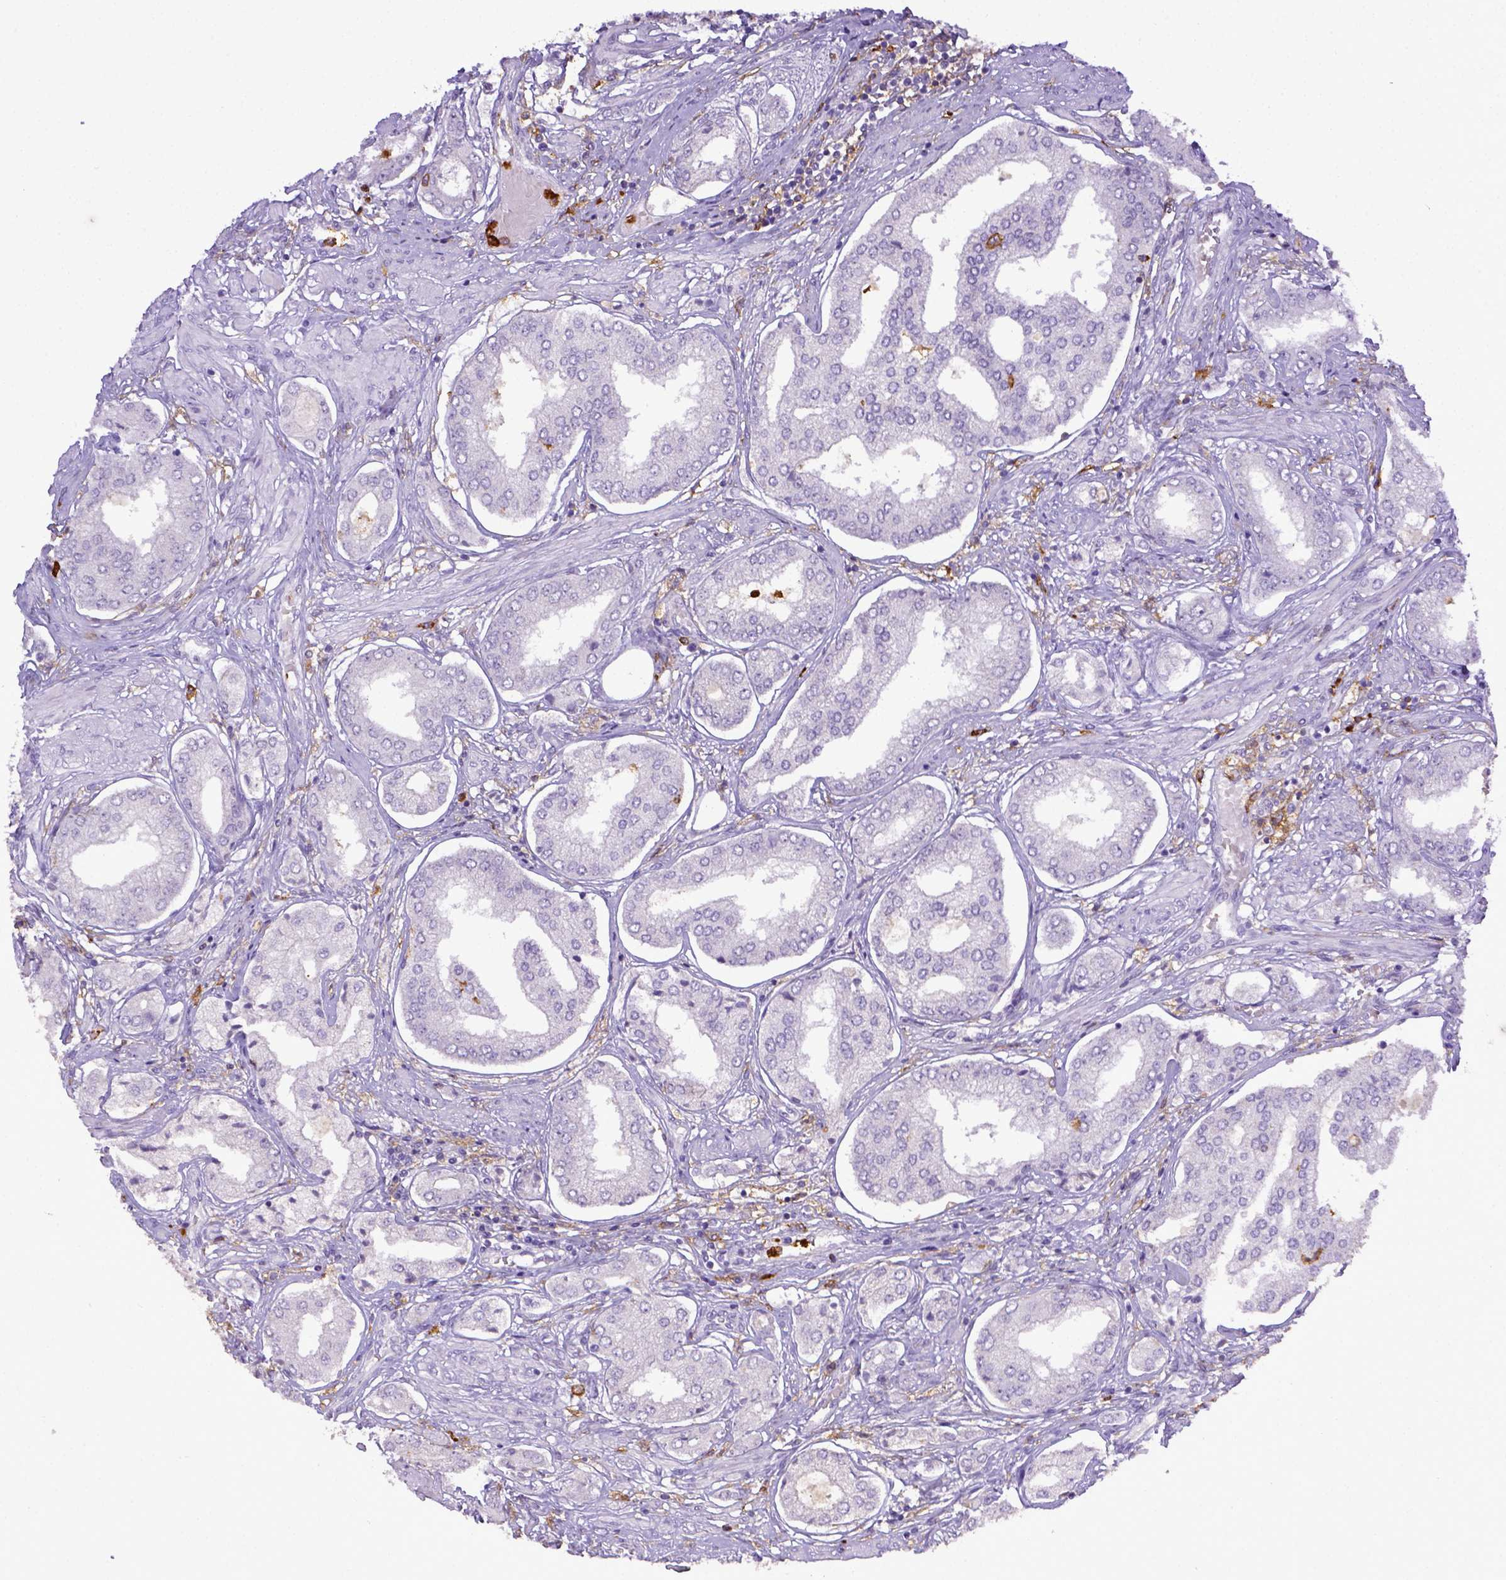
{"staining": {"intensity": "negative", "quantity": "none", "location": "none"}, "tissue": "prostate cancer", "cell_type": "Tumor cells", "image_type": "cancer", "snomed": [{"axis": "morphology", "description": "Adenocarcinoma, NOS"}, {"axis": "topography", "description": "Prostate"}], "caption": "This is an IHC photomicrograph of human adenocarcinoma (prostate). There is no expression in tumor cells.", "gene": "ITGAM", "patient": {"sex": "male", "age": 63}}